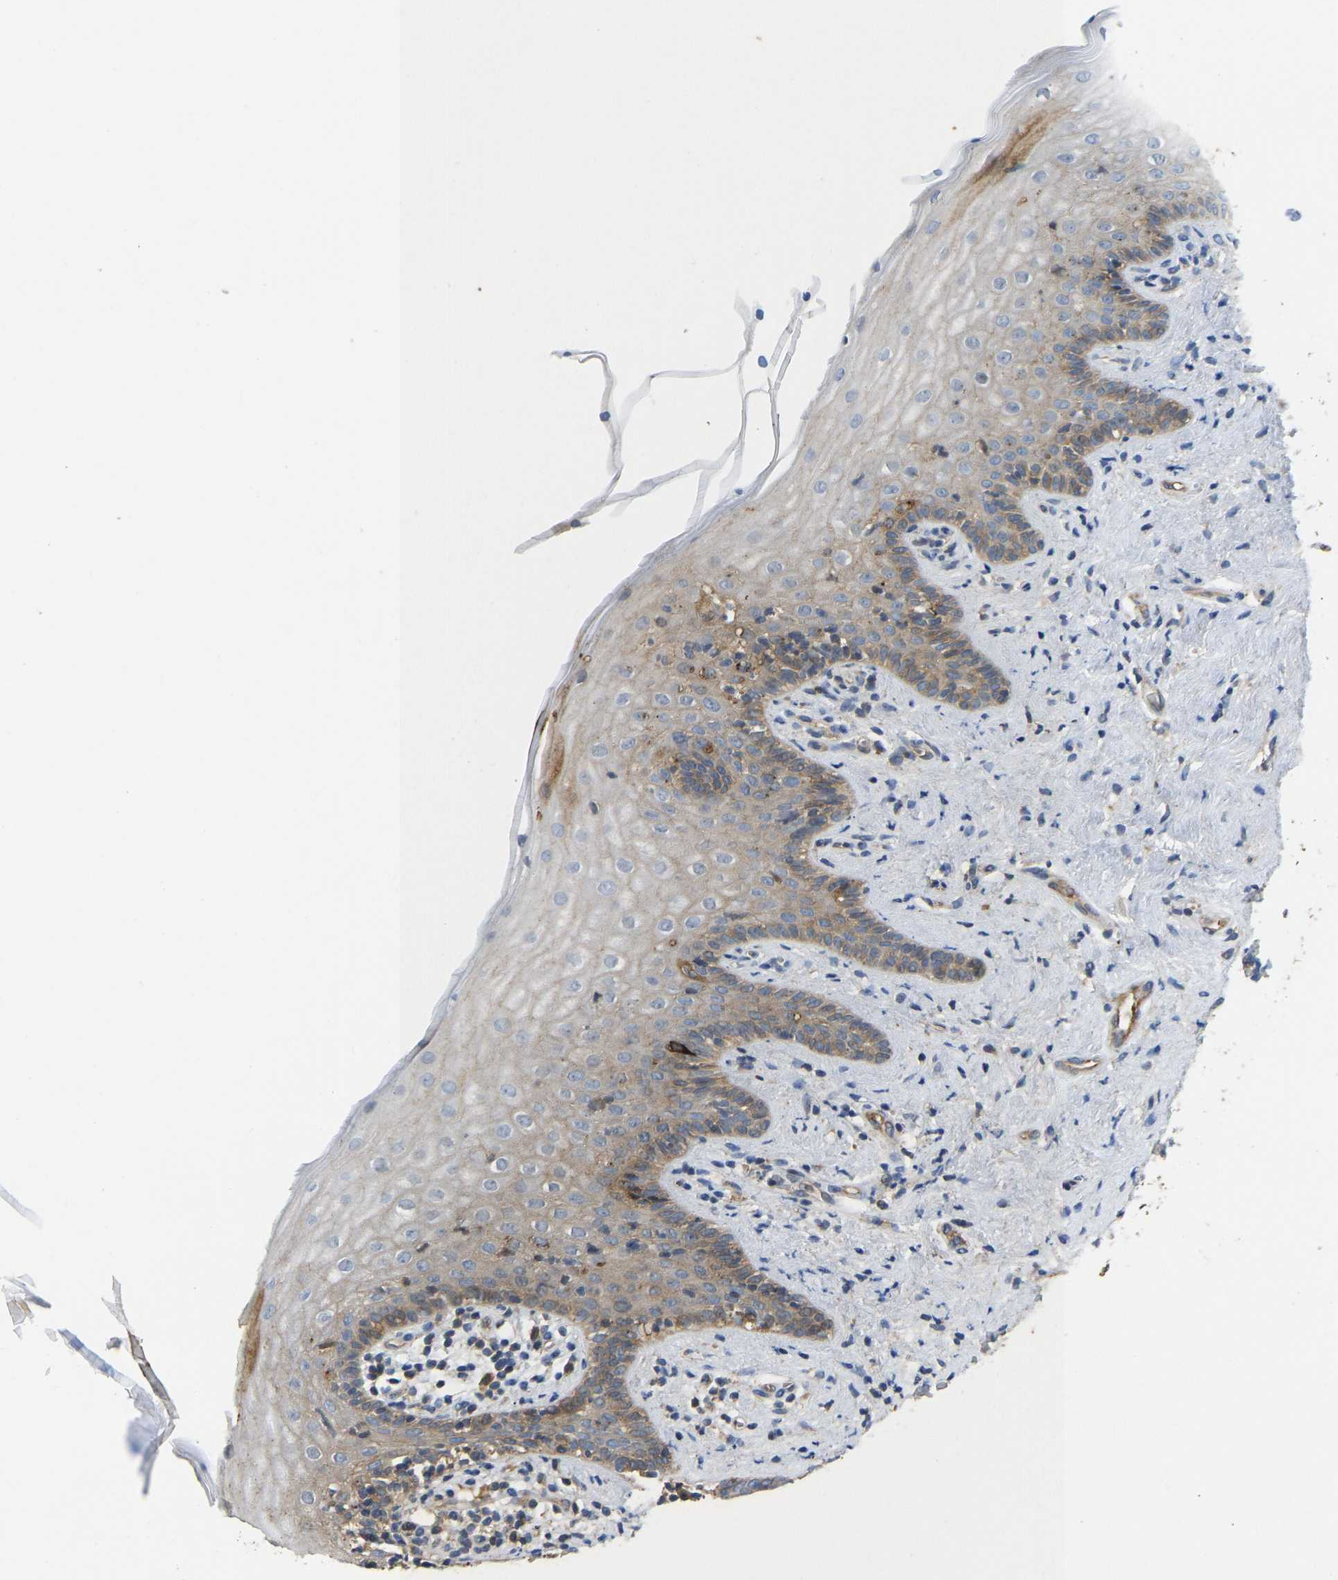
{"staining": {"intensity": "moderate", "quantity": ">75%", "location": "cytoplasmic/membranous"}, "tissue": "vagina", "cell_type": "Squamous epithelial cells", "image_type": "normal", "snomed": [{"axis": "morphology", "description": "Normal tissue, NOS"}, {"axis": "topography", "description": "Vagina"}], "caption": "Moderate cytoplasmic/membranous positivity for a protein is appreciated in approximately >75% of squamous epithelial cells of unremarkable vagina using IHC.", "gene": "VCPKMT", "patient": {"sex": "female", "age": 44}}